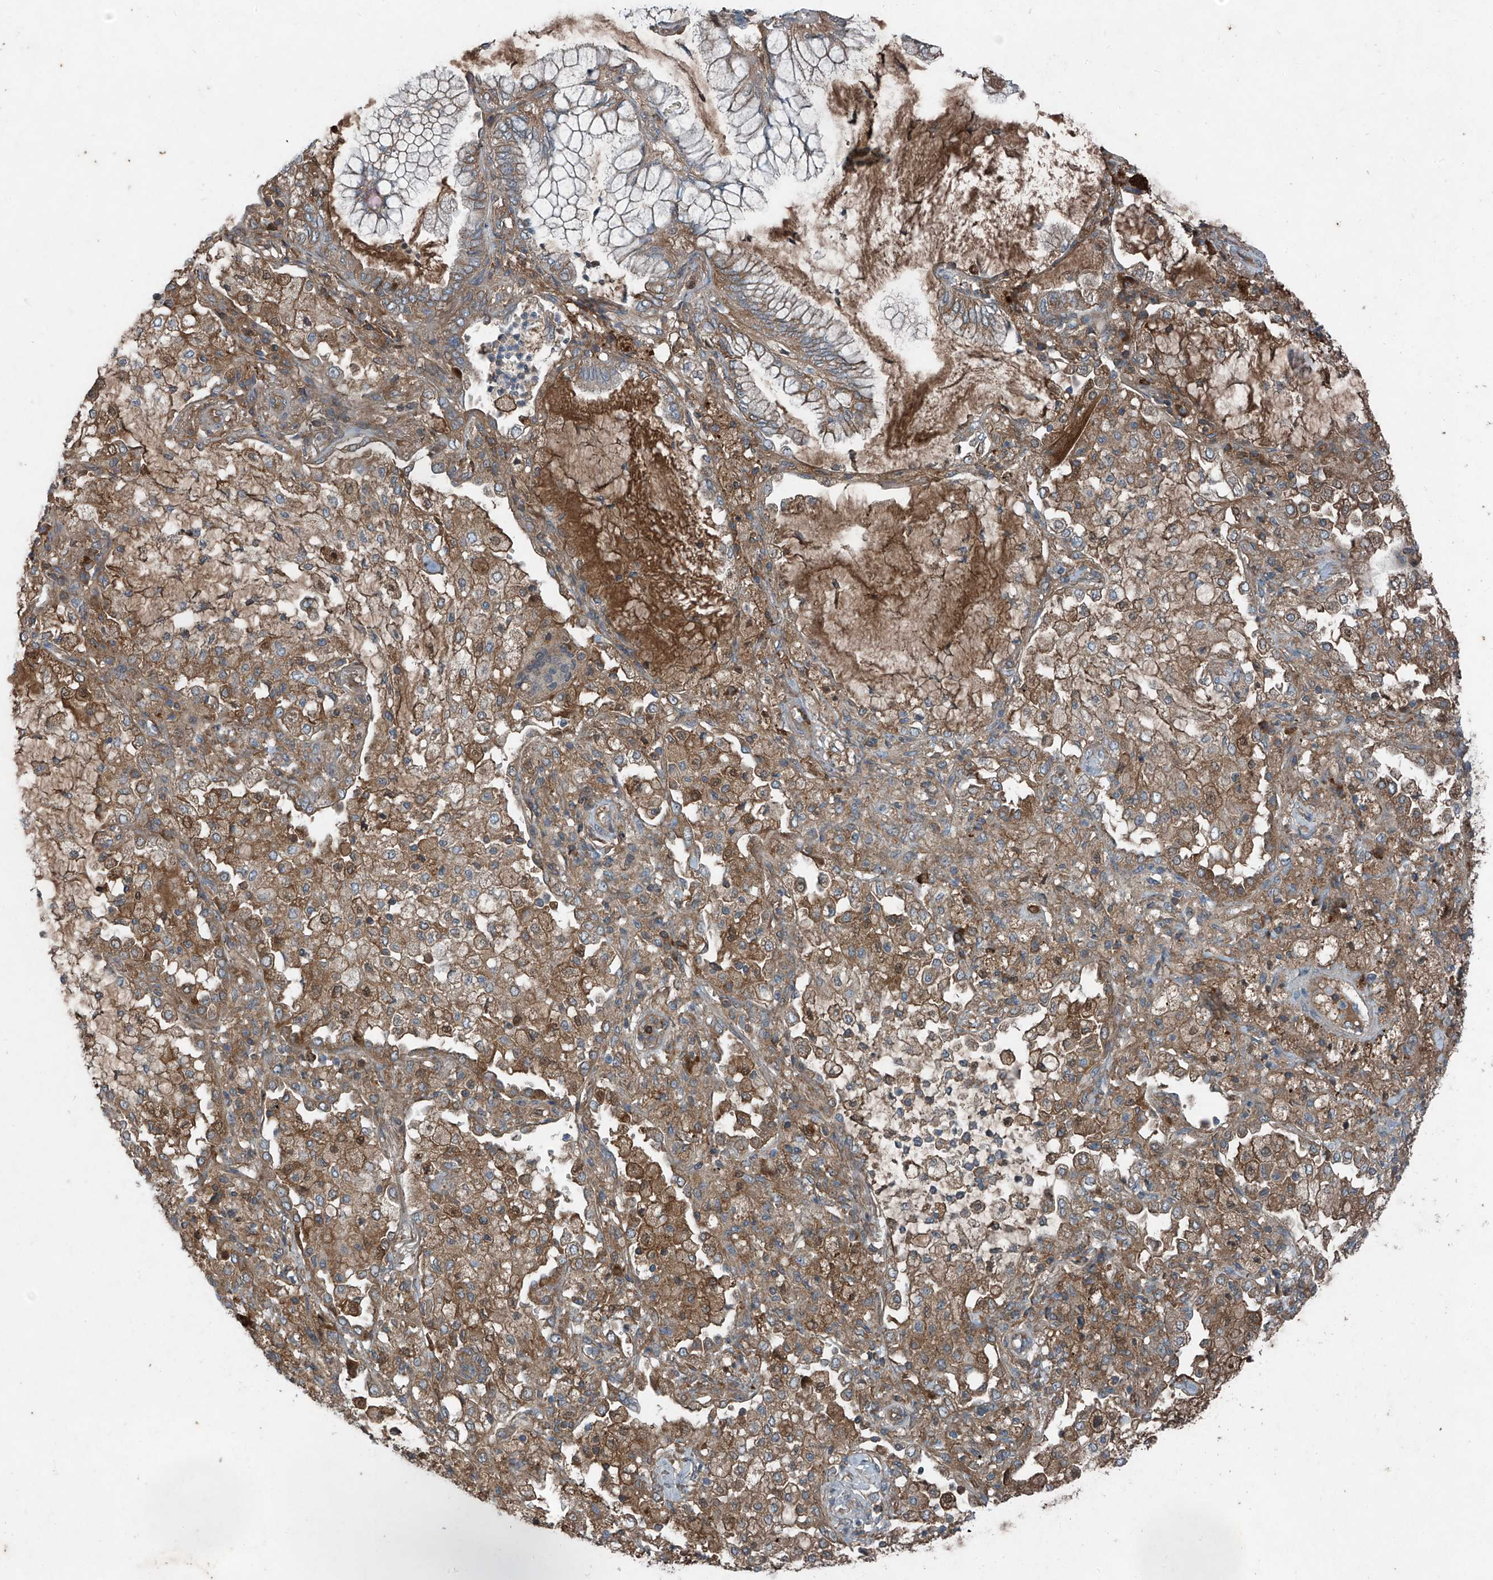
{"staining": {"intensity": "moderate", "quantity": "25%-75%", "location": "cytoplasmic/membranous"}, "tissue": "lung cancer", "cell_type": "Tumor cells", "image_type": "cancer", "snomed": [{"axis": "morphology", "description": "Adenocarcinoma, NOS"}, {"axis": "topography", "description": "Lung"}], "caption": "About 25%-75% of tumor cells in lung adenocarcinoma exhibit moderate cytoplasmic/membranous protein positivity as visualized by brown immunohistochemical staining.", "gene": "FOXRED2", "patient": {"sex": "female", "age": 70}}